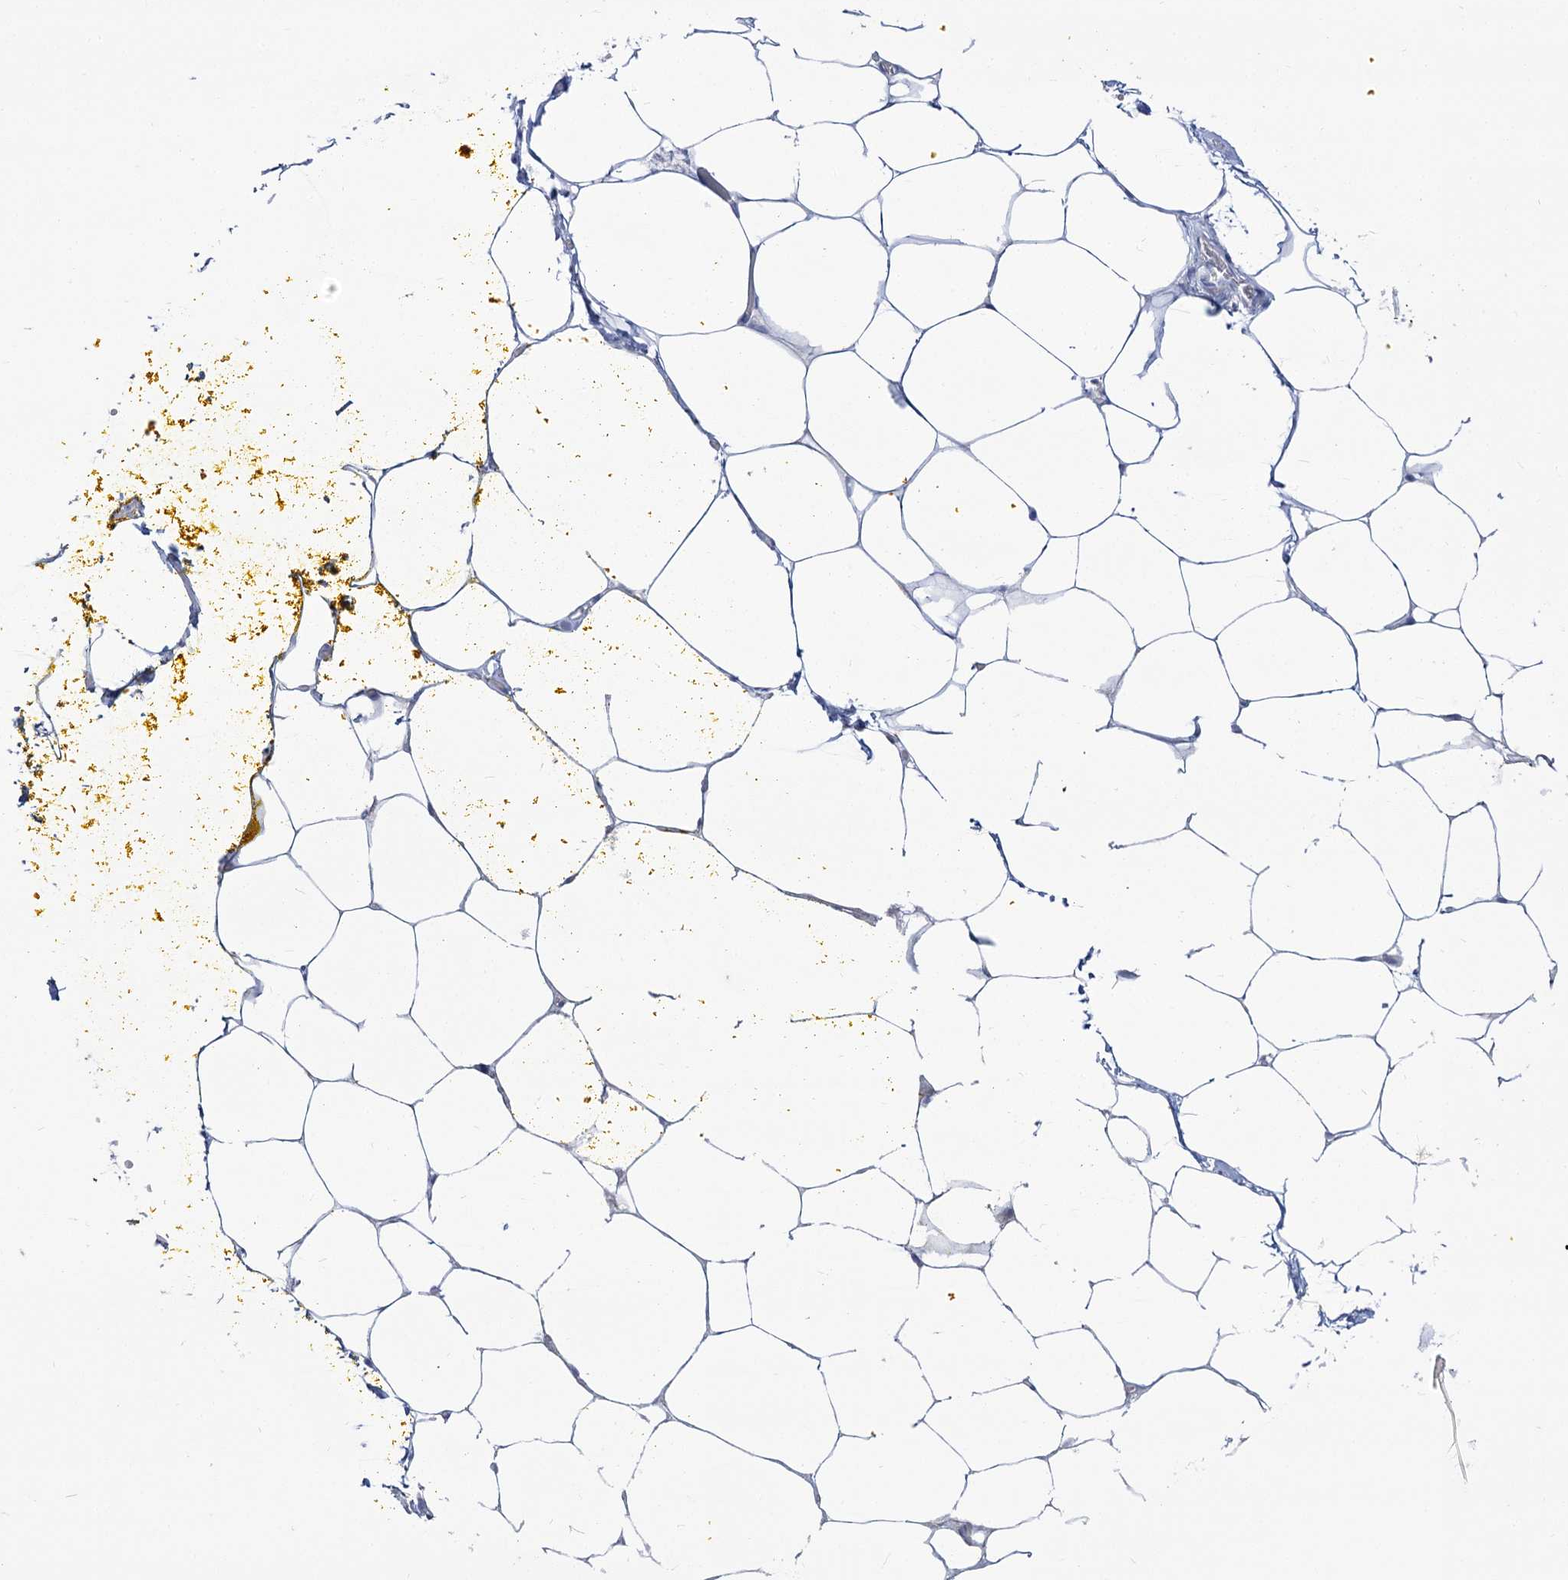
{"staining": {"intensity": "negative", "quantity": "none", "location": "none"}, "tissue": "adipose tissue", "cell_type": "Adipocytes", "image_type": "normal", "snomed": [{"axis": "morphology", "description": "Normal tissue, NOS"}, {"axis": "morphology", "description": "Adenocarcinoma, Low grade"}, {"axis": "topography", "description": "Prostate"}, {"axis": "topography", "description": "Peripheral nerve tissue"}], "caption": "This is an IHC image of unremarkable adipose tissue. There is no positivity in adipocytes.", "gene": "SUOX", "patient": {"sex": "male", "age": 63}}